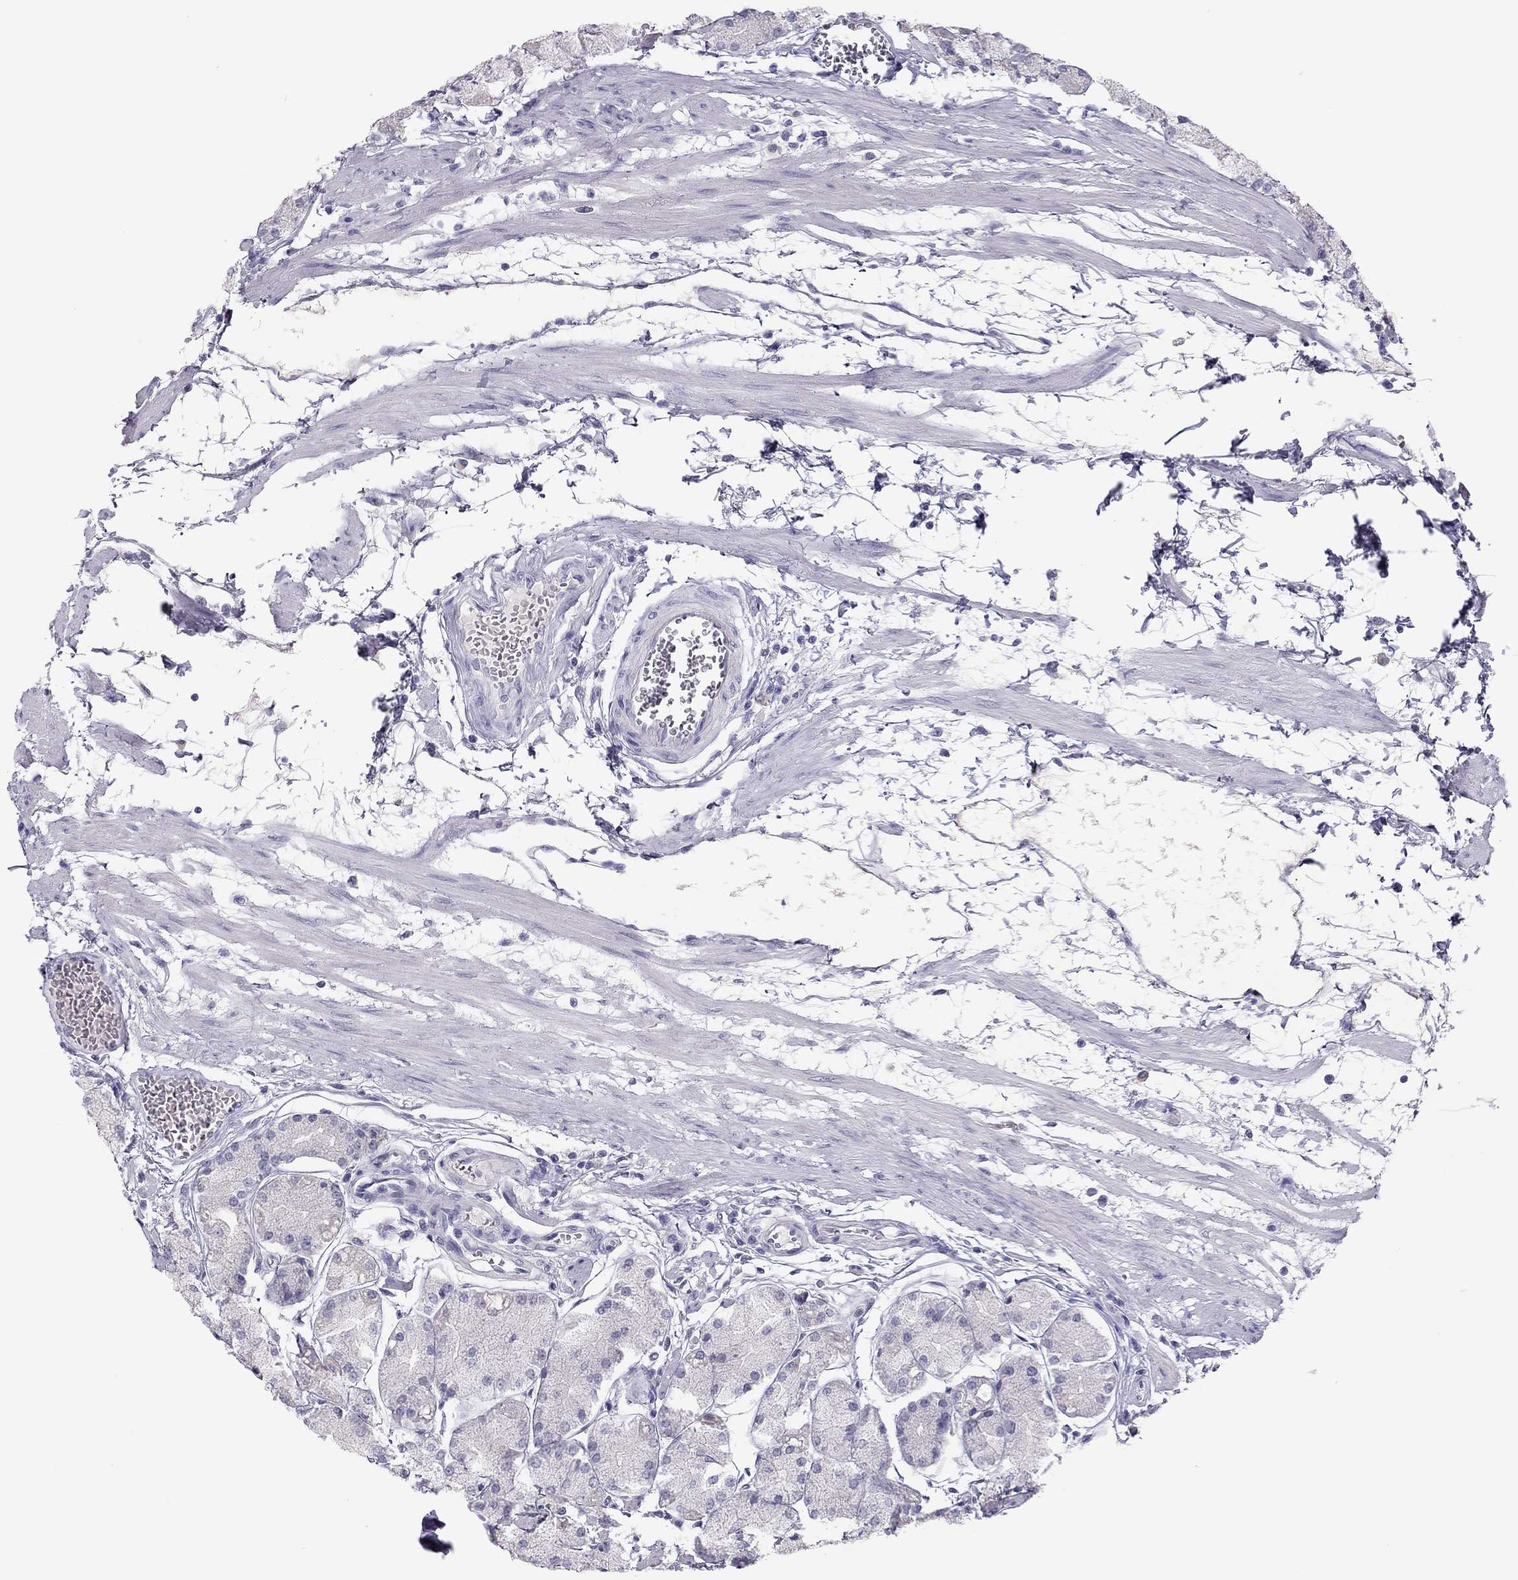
{"staining": {"intensity": "negative", "quantity": "none", "location": "none"}, "tissue": "stomach", "cell_type": "Glandular cells", "image_type": "normal", "snomed": [{"axis": "morphology", "description": "Normal tissue, NOS"}, {"axis": "topography", "description": "Stomach, upper"}], "caption": "IHC of benign stomach demonstrates no staining in glandular cells. (Stains: DAB IHC with hematoxylin counter stain, Microscopy: brightfield microscopy at high magnification).", "gene": "PHOX2A", "patient": {"sex": "male", "age": 60}}